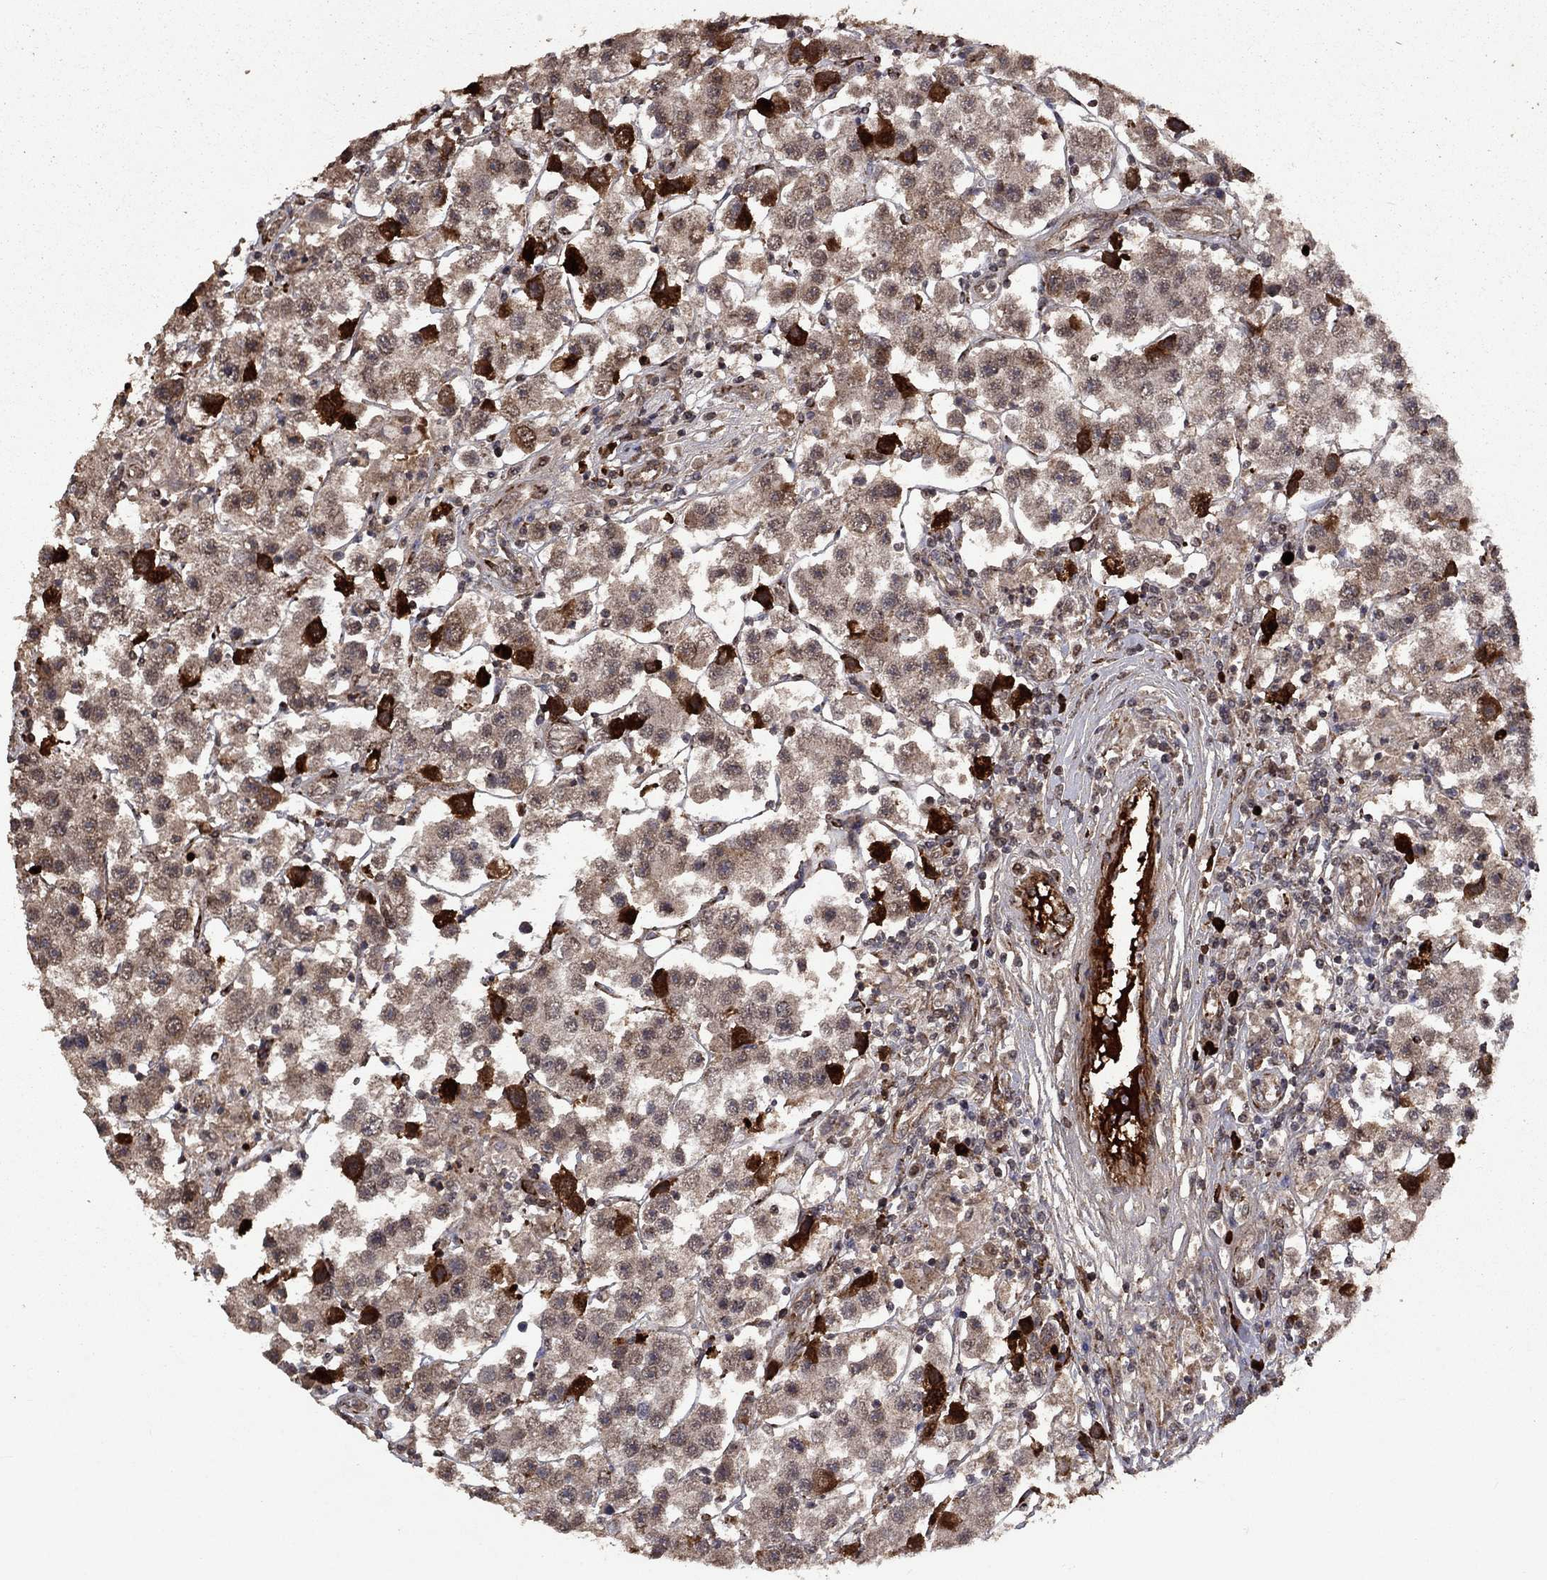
{"staining": {"intensity": "strong", "quantity": "<25%", "location": "cytoplasmic/membranous"}, "tissue": "testis cancer", "cell_type": "Tumor cells", "image_type": "cancer", "snomed": [{"axis": "morphology", "description": "Seminoma, NOS"}, {"axis": "topography", "description": "Testis"}], "caption": "An immunohistochemistry (IHC) histopathology image of tumor tissue is shown. Protein staining in brown labels strong cytoplasmic/membranous positivity in seminoma (testis) within tumor cells.", "gene": "COL18A1", "patient": {"sex": "male", "age": 45}}